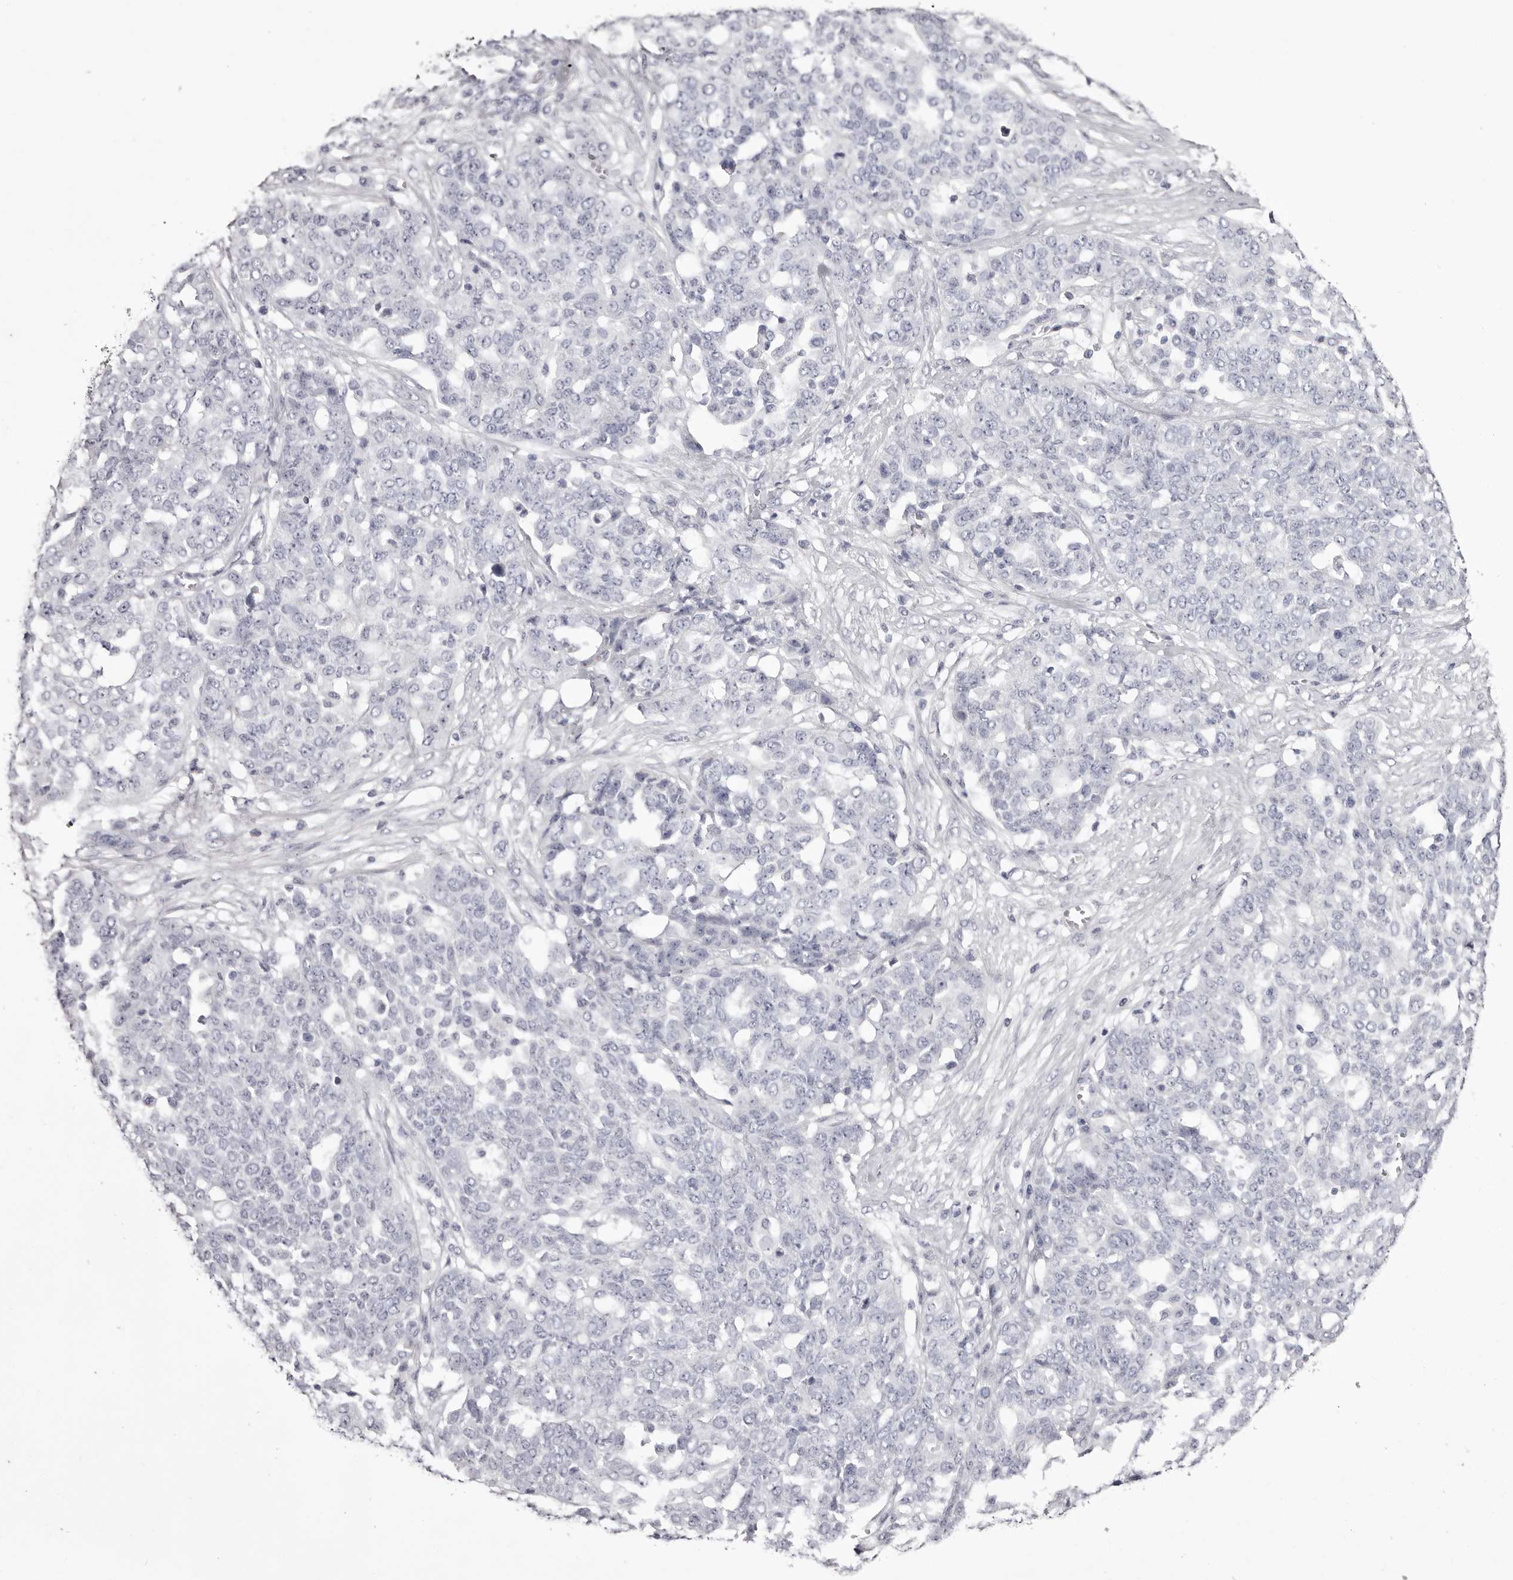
{"staining": {"intensity": "negative", "quantity": "none", "location": "none"}, "tissue": "ovarian cancer", "cell_type": "Tumor cells", "image_type": "cancer", "snomed": [{"axis": "morphology", "description": "Cystadenocarcinoma, serous, NOS"}, {"axis": "topography", "description": "Soft tissue"}, {"axis": "topography", "description": "Ovary"}], "caption": "The image displays no staining of tumor cells in ovarian cancer (serous cystadenocarcinoma).", "gene": "CA6", "patient": {"sex": "female", "age": 57}}